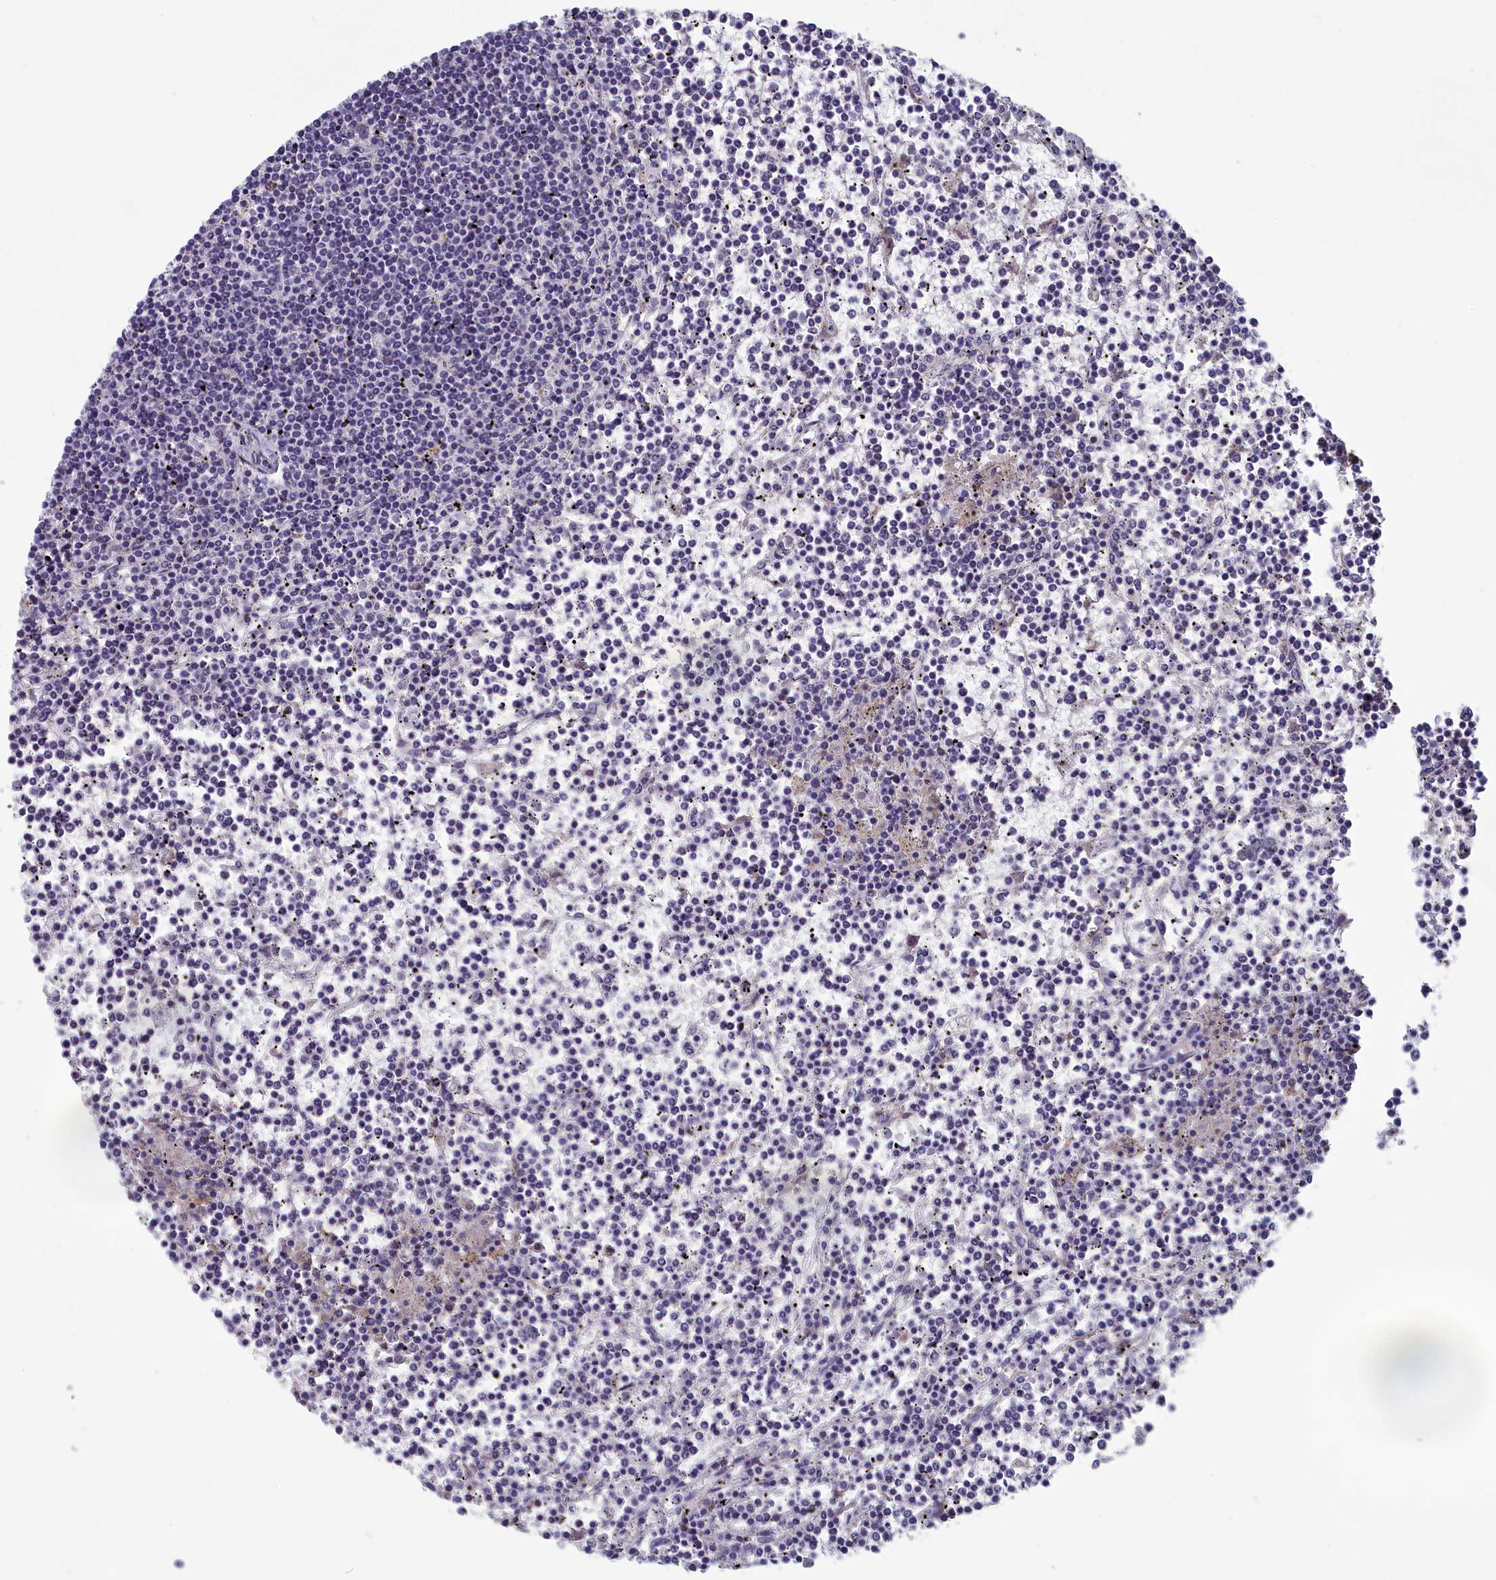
{"staining": {"intensity": "negative", "quantity": "none", "location": "none"}, "tissue": "lymphoma", "cell_type": "Tumor cells", "image_type": "cancer", "snomed": [{"axis": "morphology", "description": "Malignant lymphoma, non-Hodgkin's type, Low grade"}, {"axis": "topography", "description": "Spleen"}], "caption": "DAB immunohistochemical staining of low-grade malignant lymphoma, non-Hodgkin's type exhibits no significant expression in tumor cells.", "gene": "MRI1", "patient": {"sex": "female", "age": 19}}